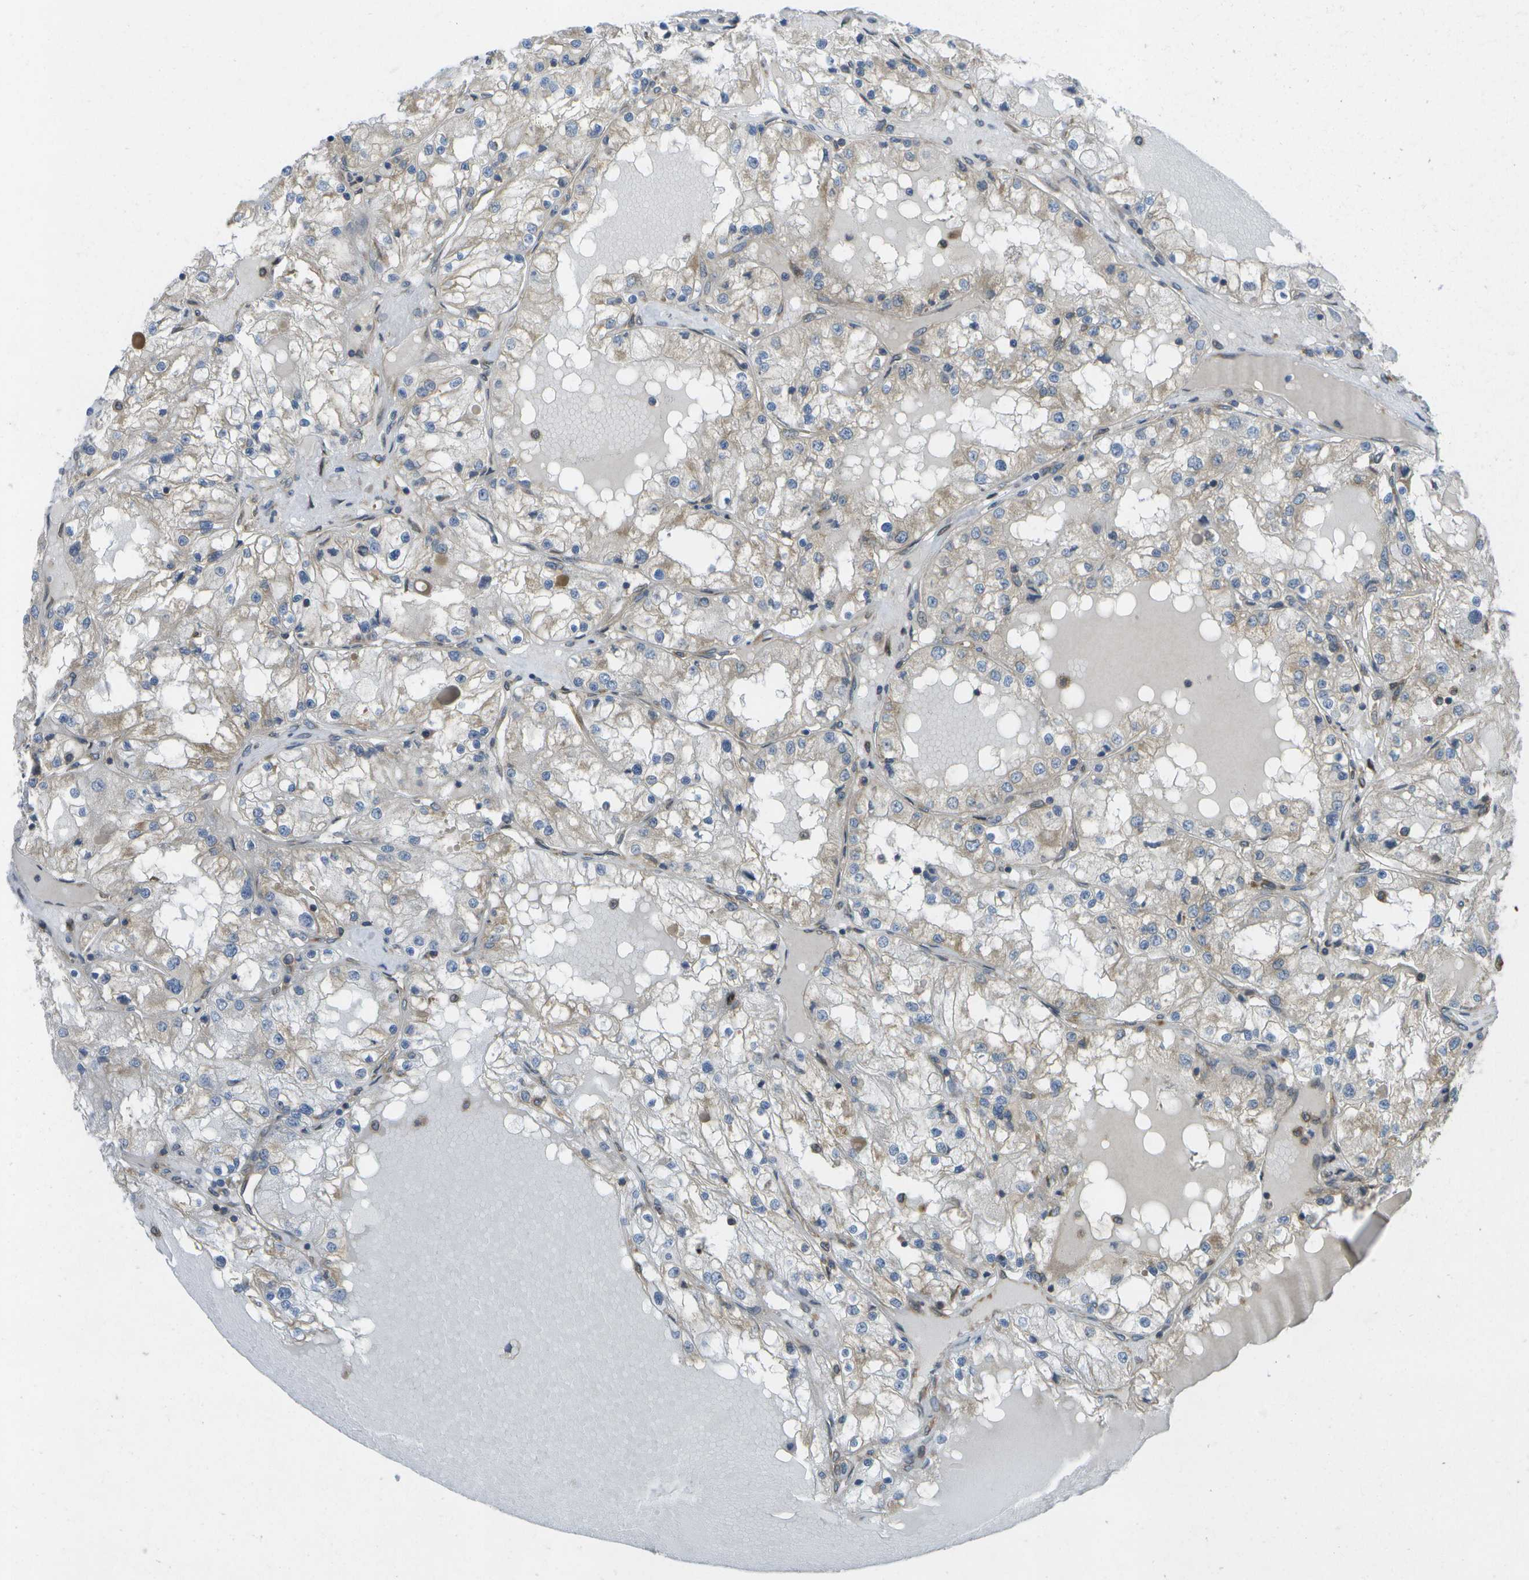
{"staining": {"intensity": "weak", "quantity": "25%-75%", "location": "cytoplasmic/membranous"}, "tissue": "renal cancer", "cell_type": "Tumor cells", "image_type": "cancer", "snomed": [{"axis": "morphology", "description": "Adenocarcinoma, NOS"}, {"axis": "topography", "description": "Kidney"}], "caption": "IHC of renal cancer displays low levels of weak cytoplasmic/membranous staining in about 25%-75% of tumor cells.", "gene": "DPM3", "patient": {"sex": "male", "age": 68}}